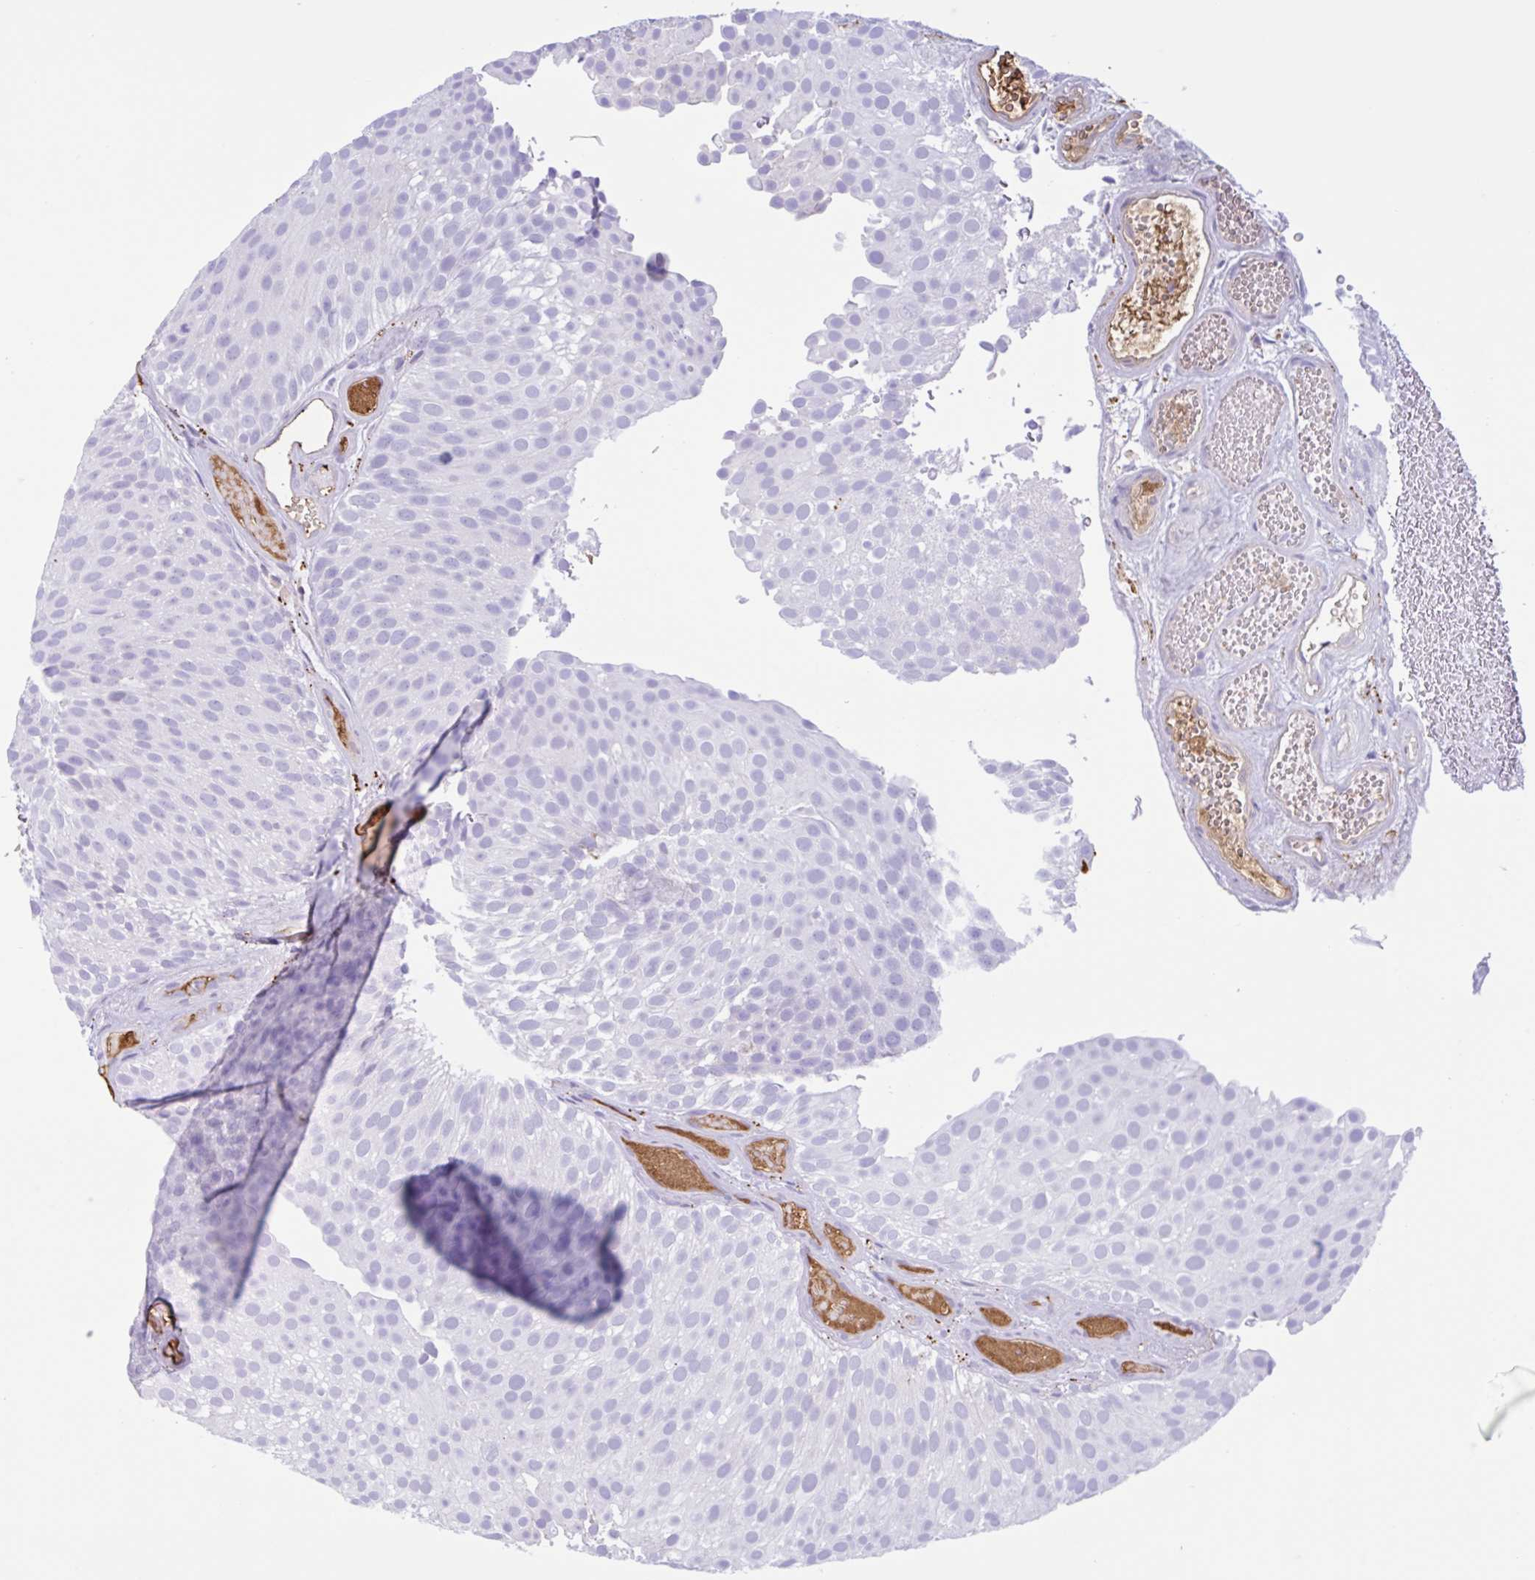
{"staining": {"intensity": "negative", "quantity": "none", "location": "none"}, "tissue": "urothelial cancer", "cell_type": "Tumor cells", "image_type": "cancer", "snomed": [{"axis": "morphology", "description": "Urothelial carcinoma, Low grade"}, {"axis": "topography", "description": "Urinary bladder"}], "caption": "Urothelial cancer was stained to show a protein in brown. There is no significant staining in tumor cells.", "gene": "LARGE2", "patient": {"sex": "male", "age": 78}}